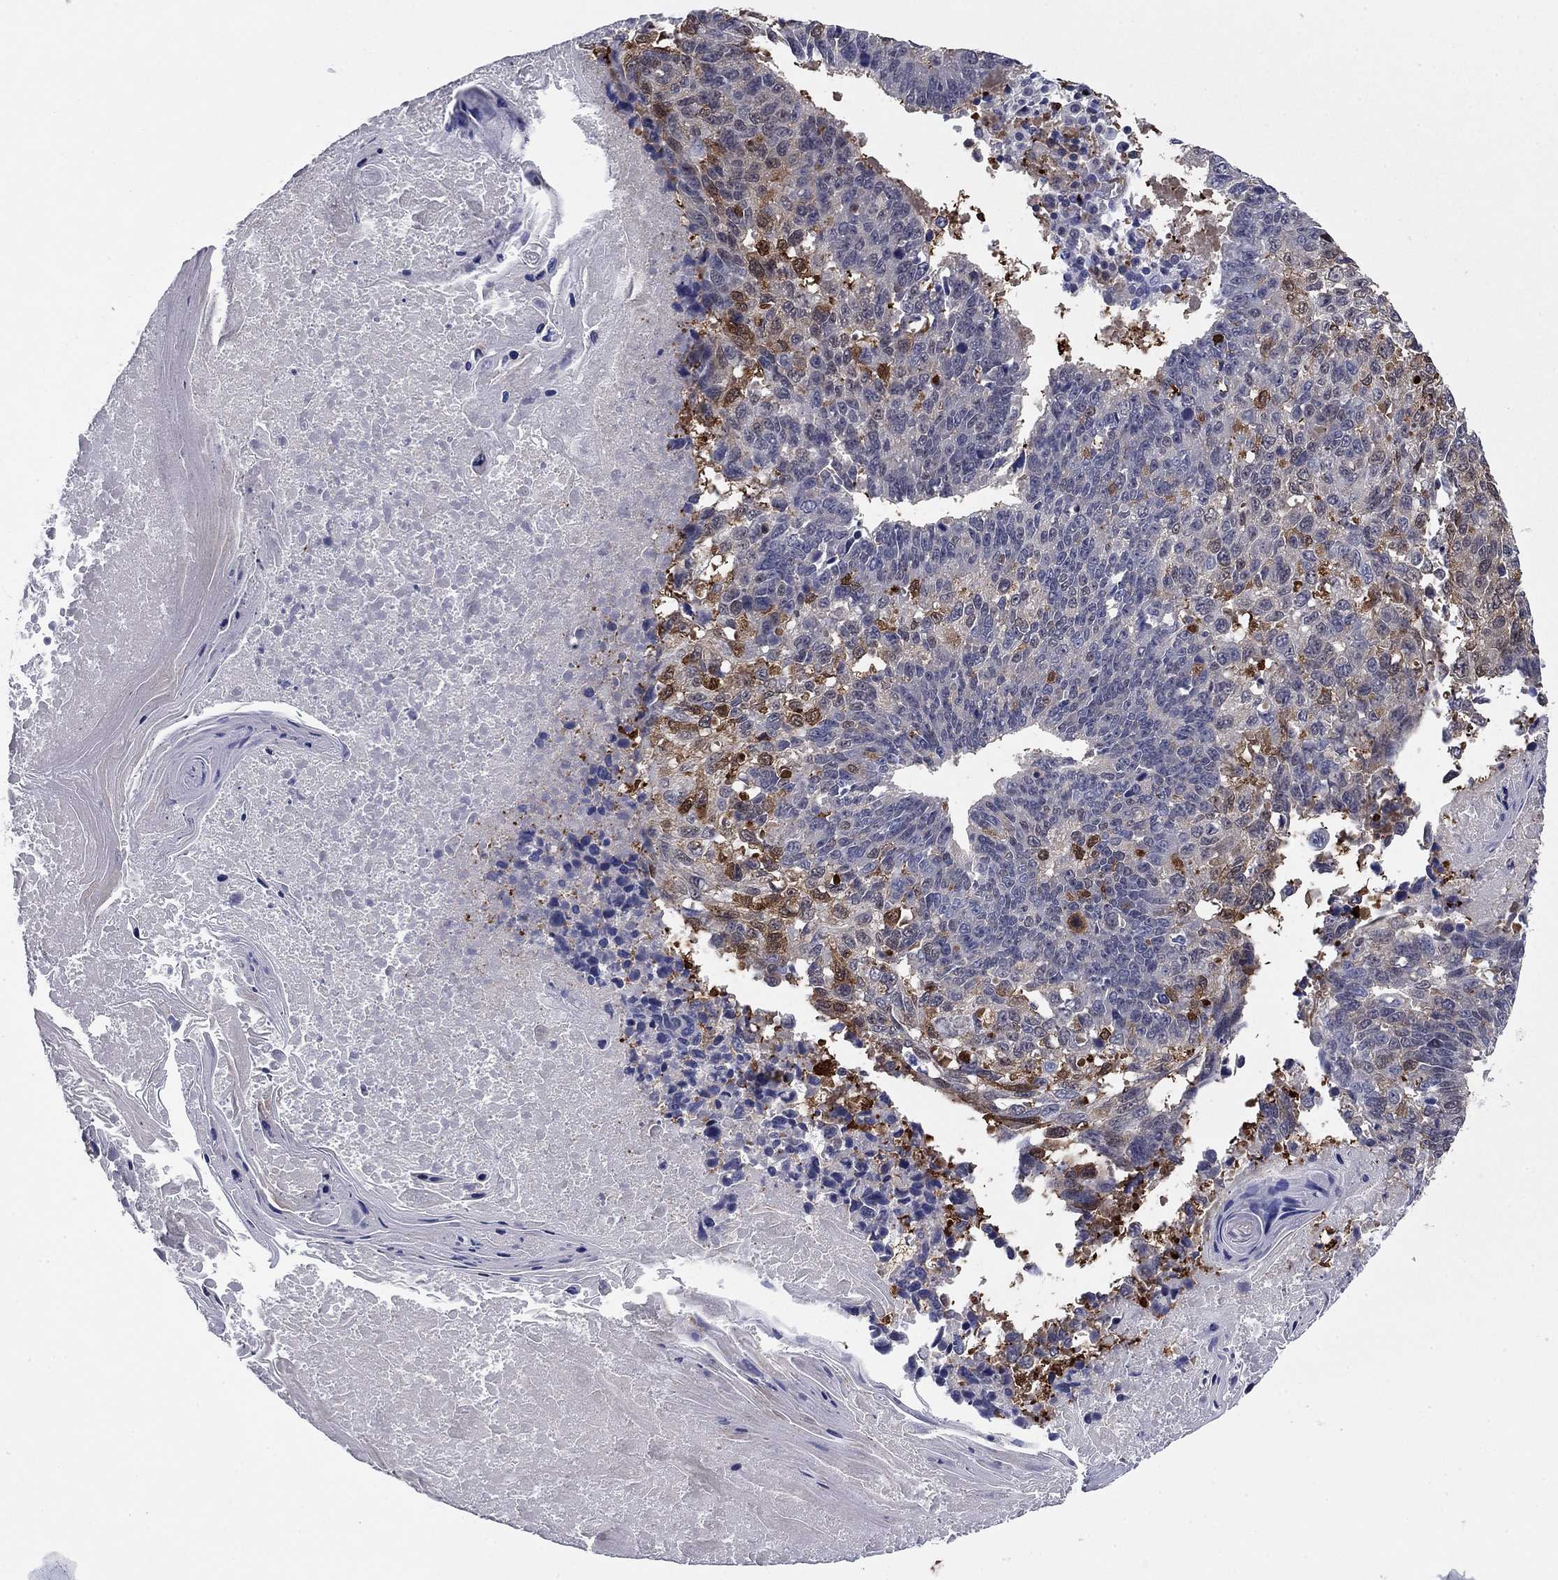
{"staining": {"intensity": "moderate", "quantity": "<25%", "location": "cytoplasmic/membranous"}, "tissue": "lung cancer", "cell_type": "Tumor cells", "image_type": "cancer", "snomed": [{"axis": "morphology", "description": "Squamous cell carcinoma, NOS"}, {"axis": "topography", "description": "Lung"}], "caption": "A micrograph showing moderate cytoplasmic/membranous expression in approximately <25% of tumor cells in squamous cell carcinoma (lung), as visualized by brown immunohistochemical staining.", "gene": "STMN1", "patient": {"sex": "male", "age": 73}}